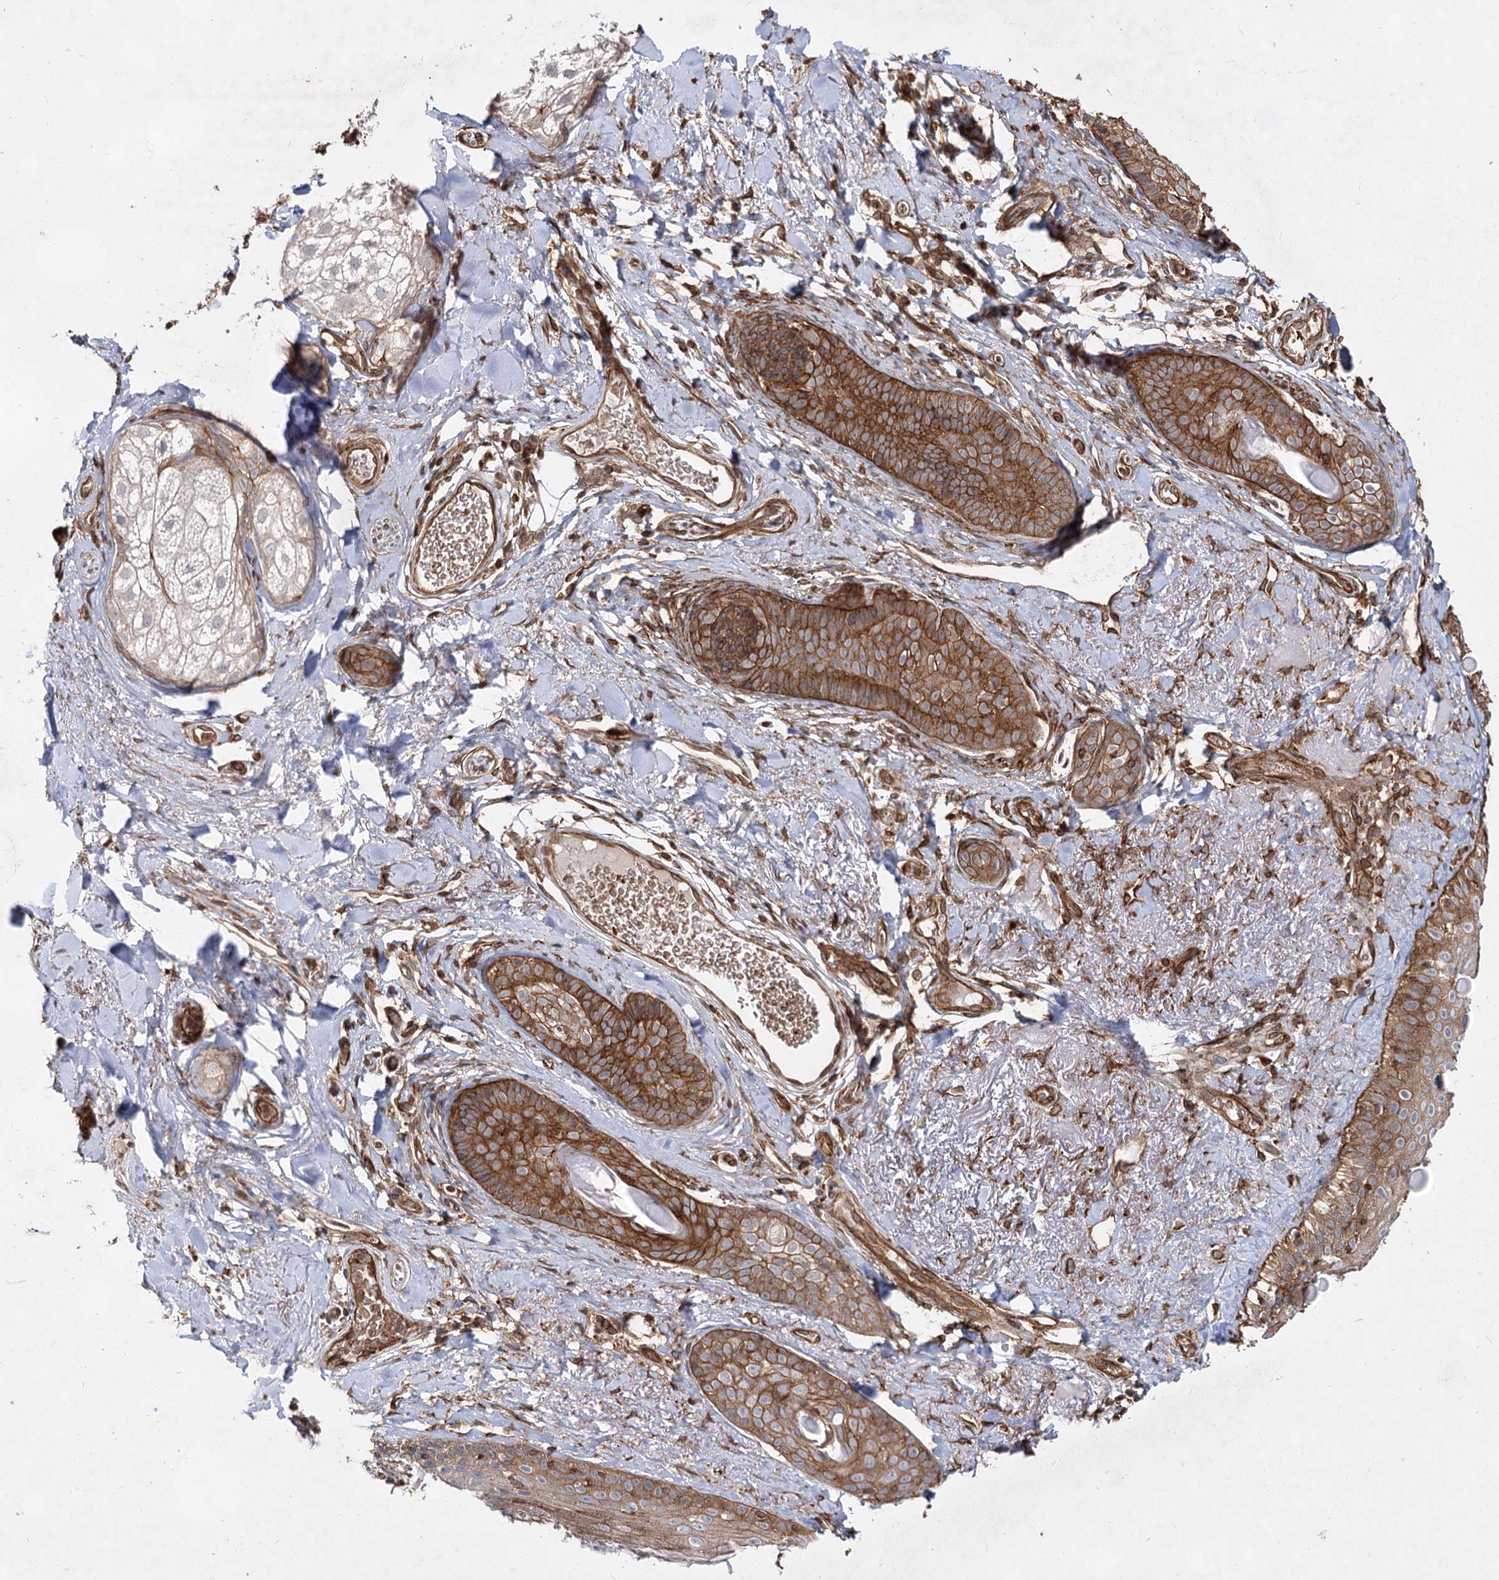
{"staining": {"intensity": "strong", "quantity": ">75%", "location": "cytoplasmic/membranous"}, "tissue": "skin cancer", "cell_type": "Tumor cells", "image_type": "cancer", "snomed": [{"axis": "morphology", "description": "Basal cell carcinoma"}, {"axis": "topography", "description": "Skin"}], "caption": "Protein staining of basal cell carcinoma (skin) tissue exhibits strong cytoplasmic/membranous positivity in approximately >75% of tumor cells.", "gene": "IQSEC1", "patient": {"sex": "male", "age": 62}}